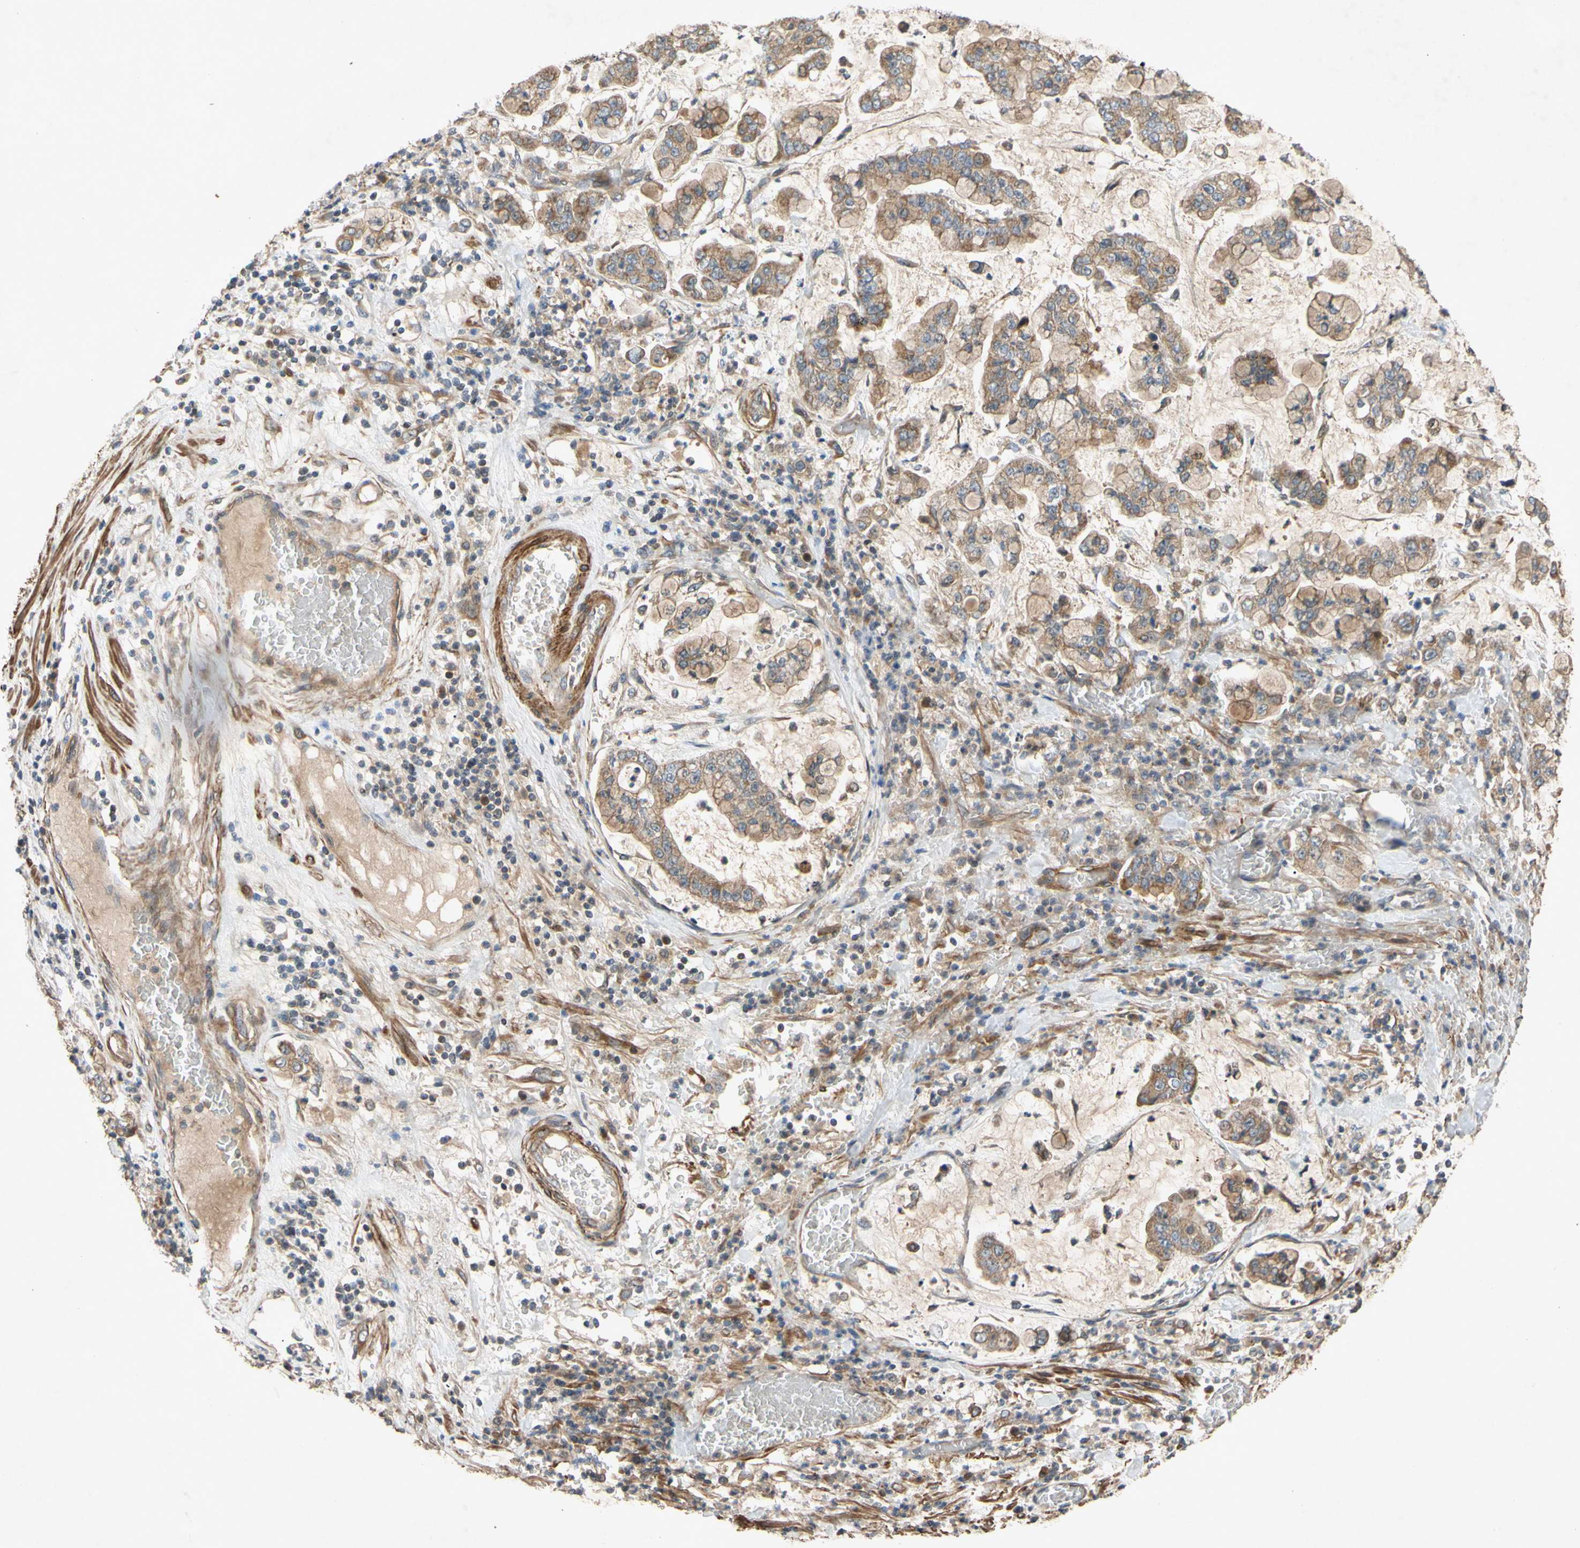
{"staining": {"intensity": "moderate", "quantity": ">75%", "location": "cytoplasmic/membranous"}, "tissue": "stomach cancer", "cell_type": "Tumor cells", "image_type": "cancer", "snomed": [{"axis": "morphology", "description": "Normal tissue, NOS"}, {"axis": "morphology", "description": "Adenocarcinoma, NOS"}, {"axis": "topography", "description": "Stomach, upper"}, {"axis": "topography", "description": "Stomach"}], "caption": "Immunohistochemical staining of human adenocarcinoma (stomach) displays medium levels of moderate cytoplasmic/membranous protein staining in about >75% of tumor cells. The protein of interest is shown in brown color, while the nuclei are stained blue.", "gene": "PARD6A", "patient": {"sex": "male", "age": 76}}